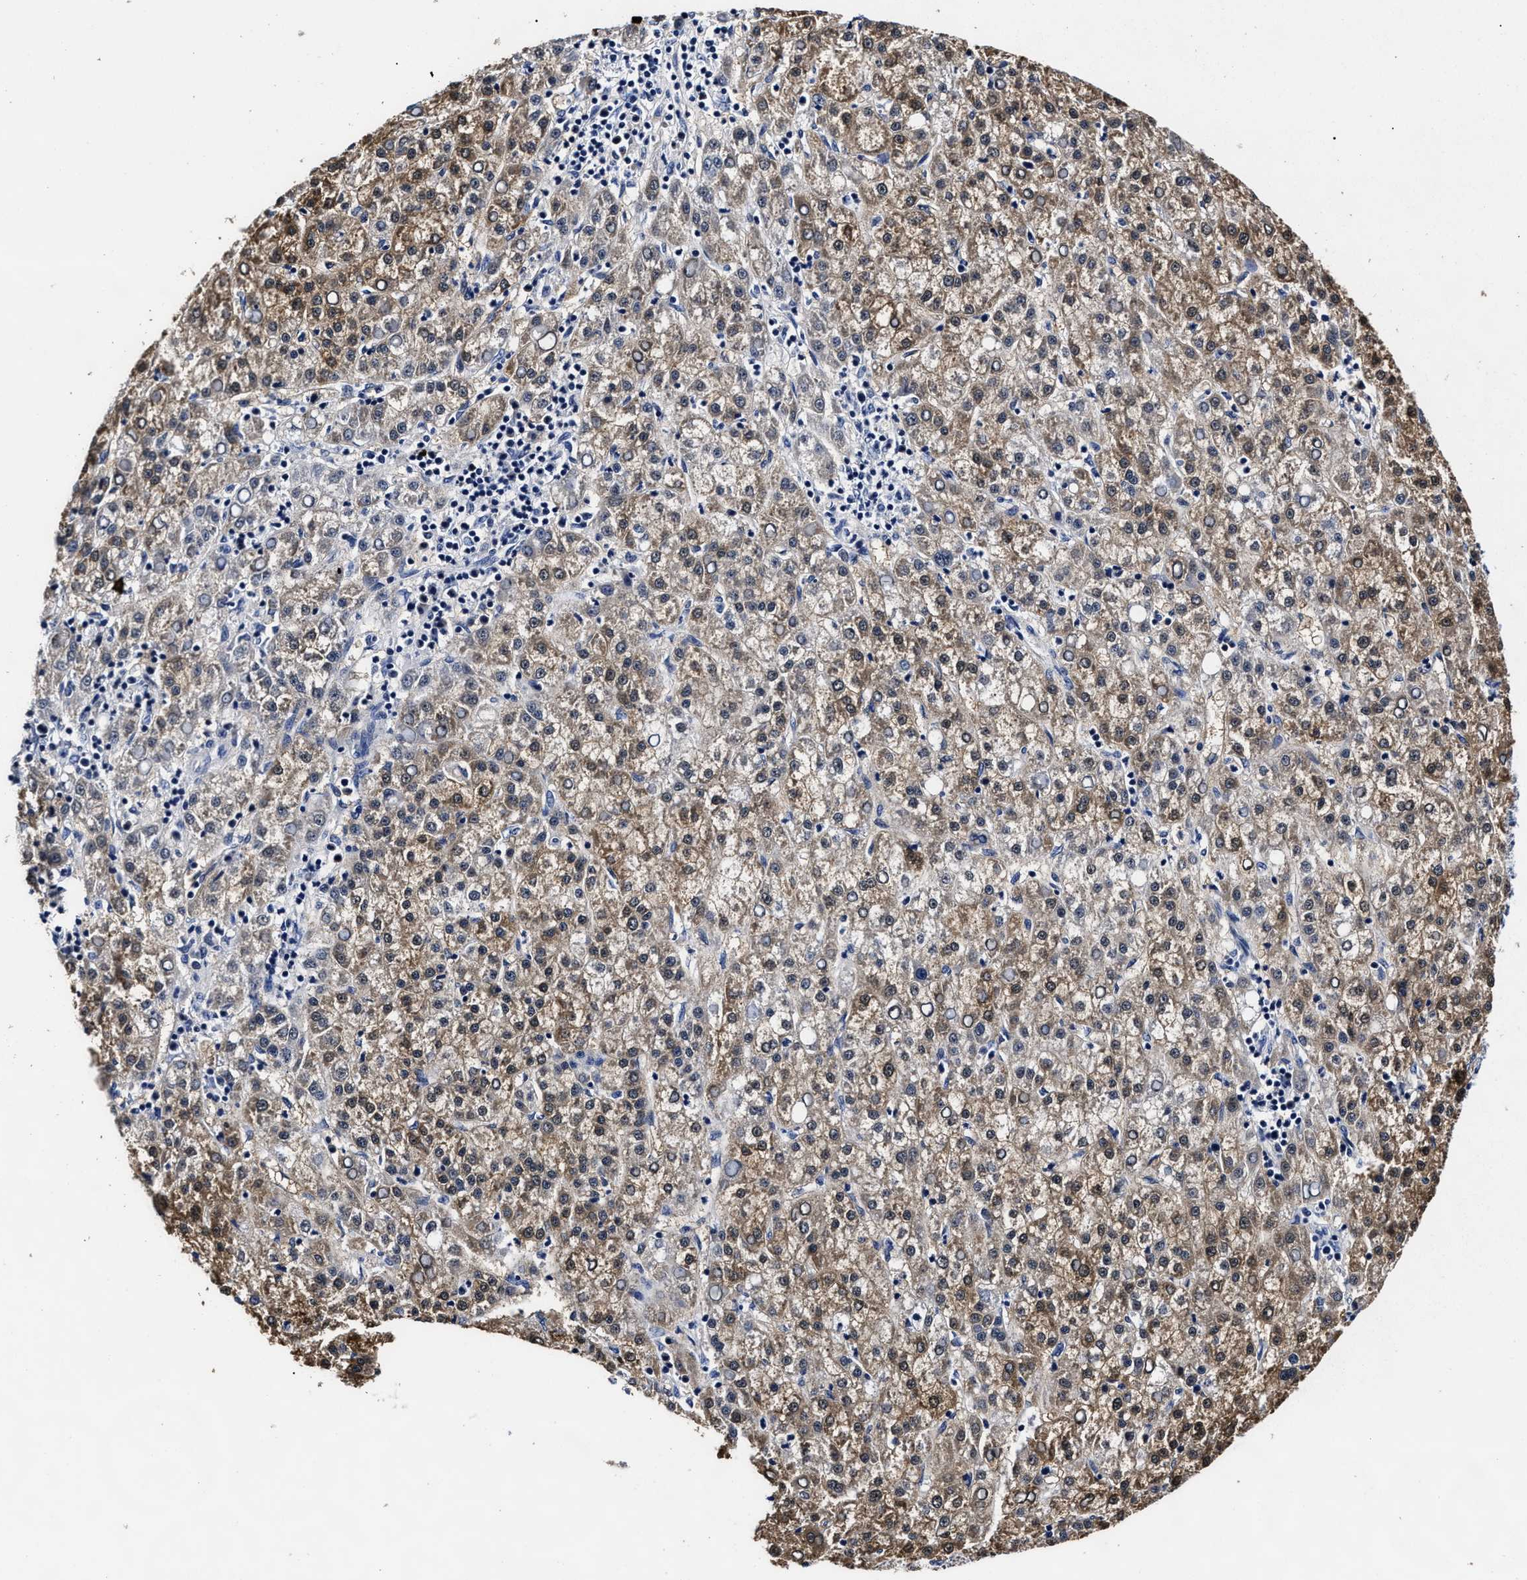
{"staining": {"intensity": "weak", "quantity": ">75%", "location": "cytoplasmic/membranous"}, "tissue": "liver cancer", "cell_type": "Tumor cells", "image_type": "cancer", "snomed": [{"axis": "morphology", "description": "Carcinoma, Hepatocellular, NOS"}, {"axis": "topography", "description": "Liver"}], "caption": "IHC micrograph of neoplastic tissue: liver cancer stained using immunohistochemistry (IHC) demonstrates low levels of weak protein expression localized specifically in the cytoplasmic/membranous of tumor cells, appearing as a cytoplasmic/membranous brown color.", "gene": "OLFML2A", "patient": {"sex": "female", "age": 58}}